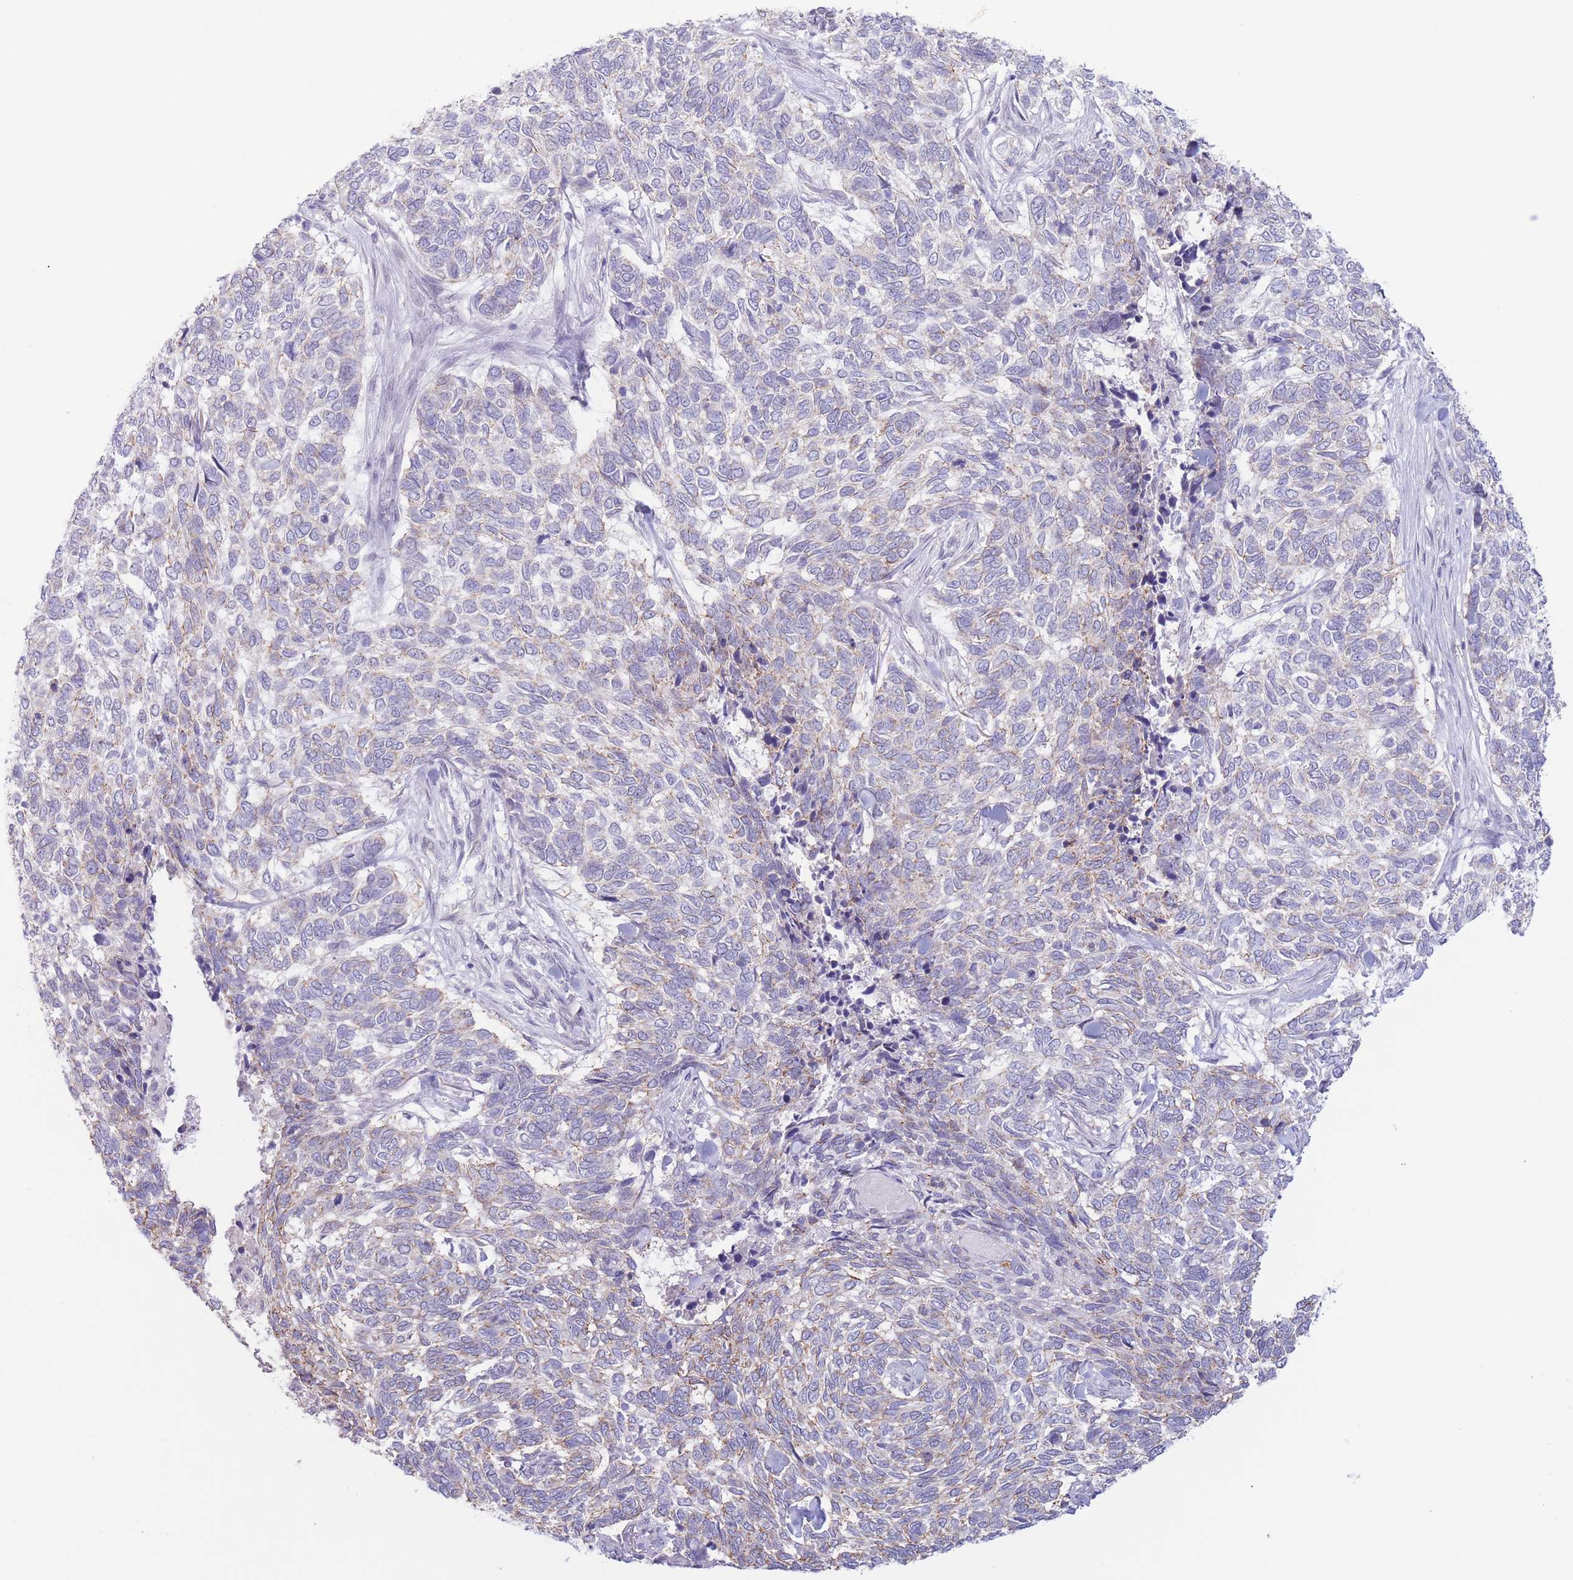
{"staining": {"intensity": "weak", "quantity": "<25%", "location": "cytoplasmic/membranous"}, "tissue": "skin cancer", "cell_type": "Tumor cells", "image_type": "cancer", "snomed": [{"axis": "morphology", "description": "Basal cell carcinoma"}, {"axis": "topography", "description": "Skin"}], "caption": "IHC image of skin cancer stained for a protein (brown), which exhibits no staining in tumor cells. (DAB IHC visualized using brightfield microscopy, high magnification).", "gene": "LCLAT1", "patient": {"sex": "female", "age": 65}}